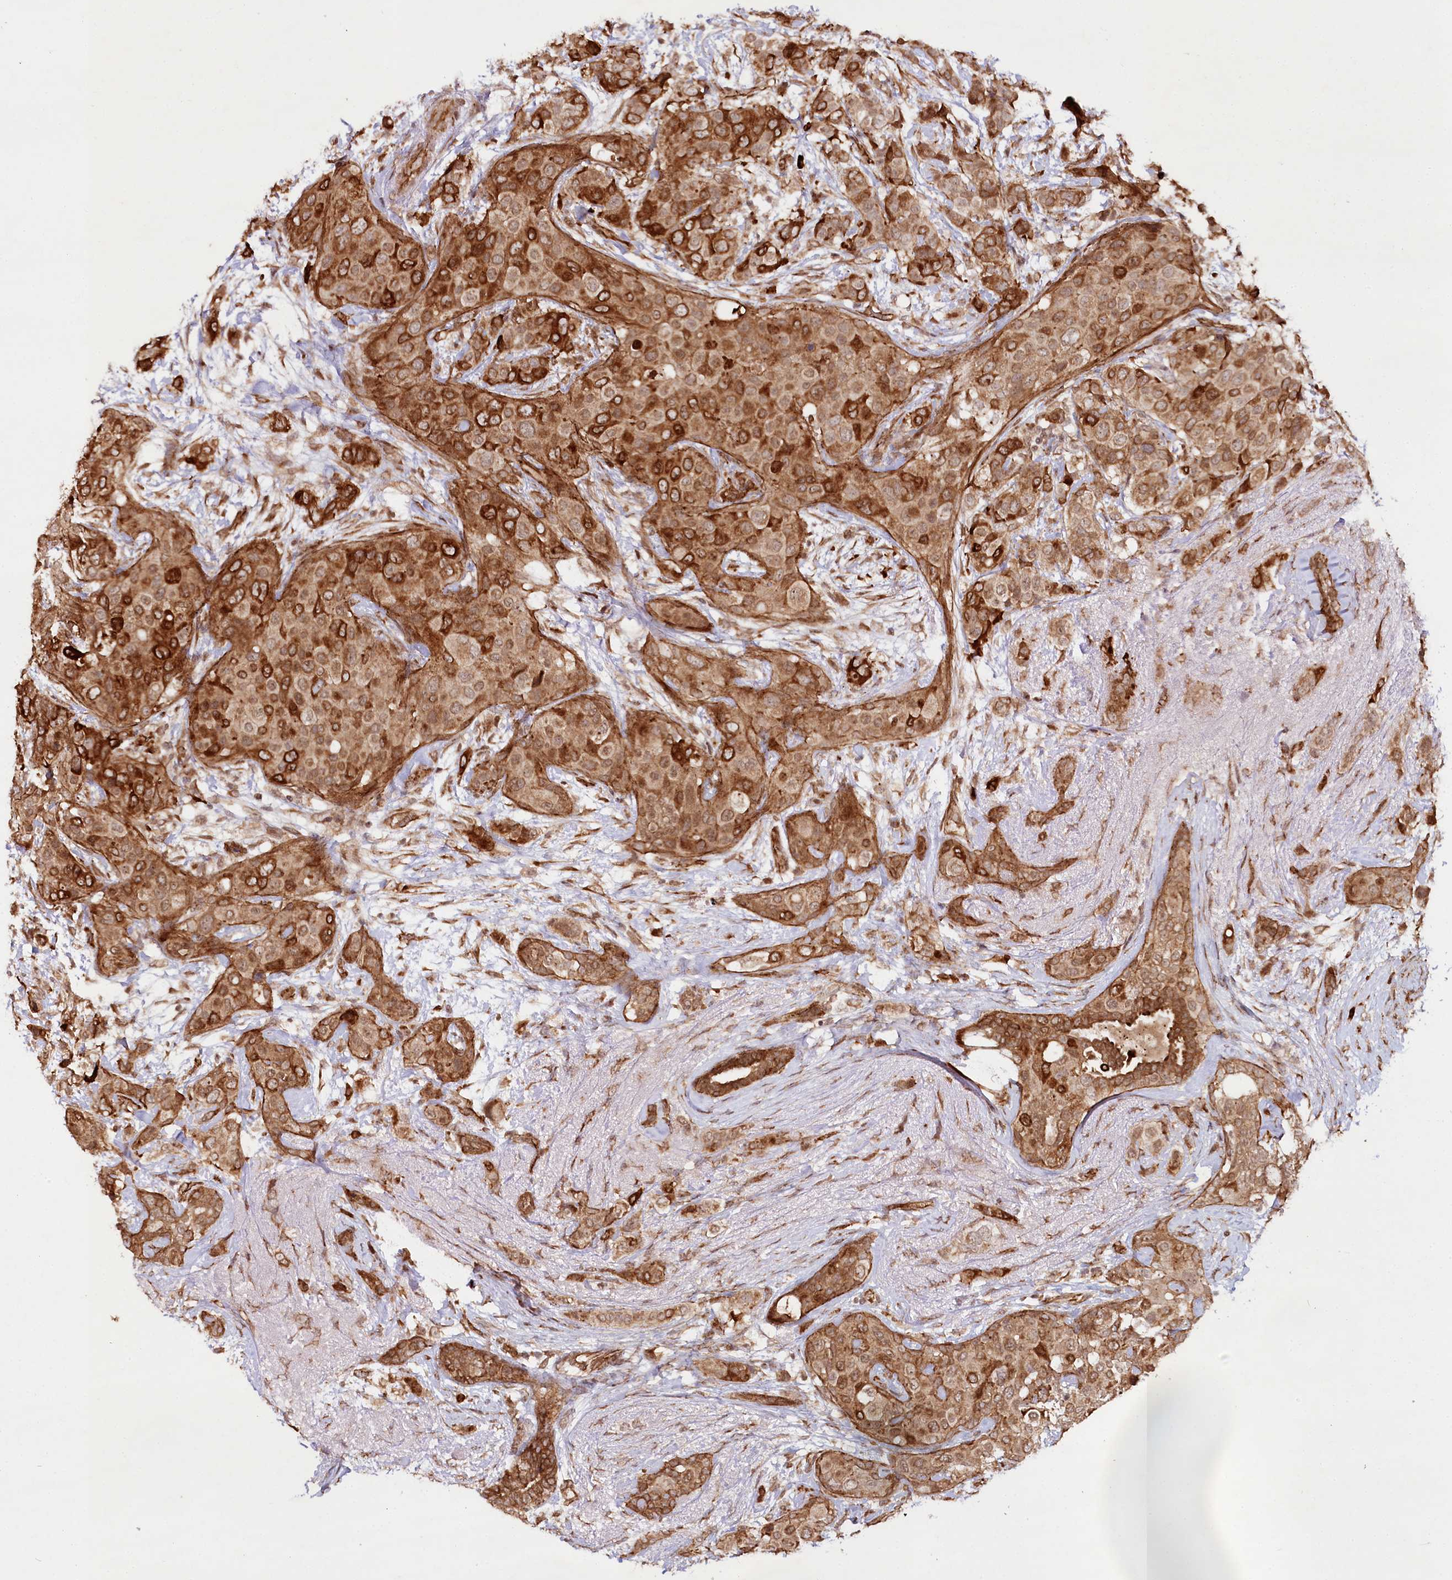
{"staining": {"intensity": "strong", "quantity": ">75%", "location": "cytoplasmic/membranous"}, "tissue": "breast cancer", "cell_type": "Tumor cells", "image_type": "cancer", "snomed": [{"axis": "morphology", "description": "Lobular carcinoma"}, {"axis": "topography", "description": "Breast"}], "caption": "Immunohistochemical staining of human breast lobular carcinoma displays strong cytoplasmic/membranous protein positivity in about >75% of tumor cells.", "gene": "ALKBH8", "patient": {"sex": "female", "age": 51}}